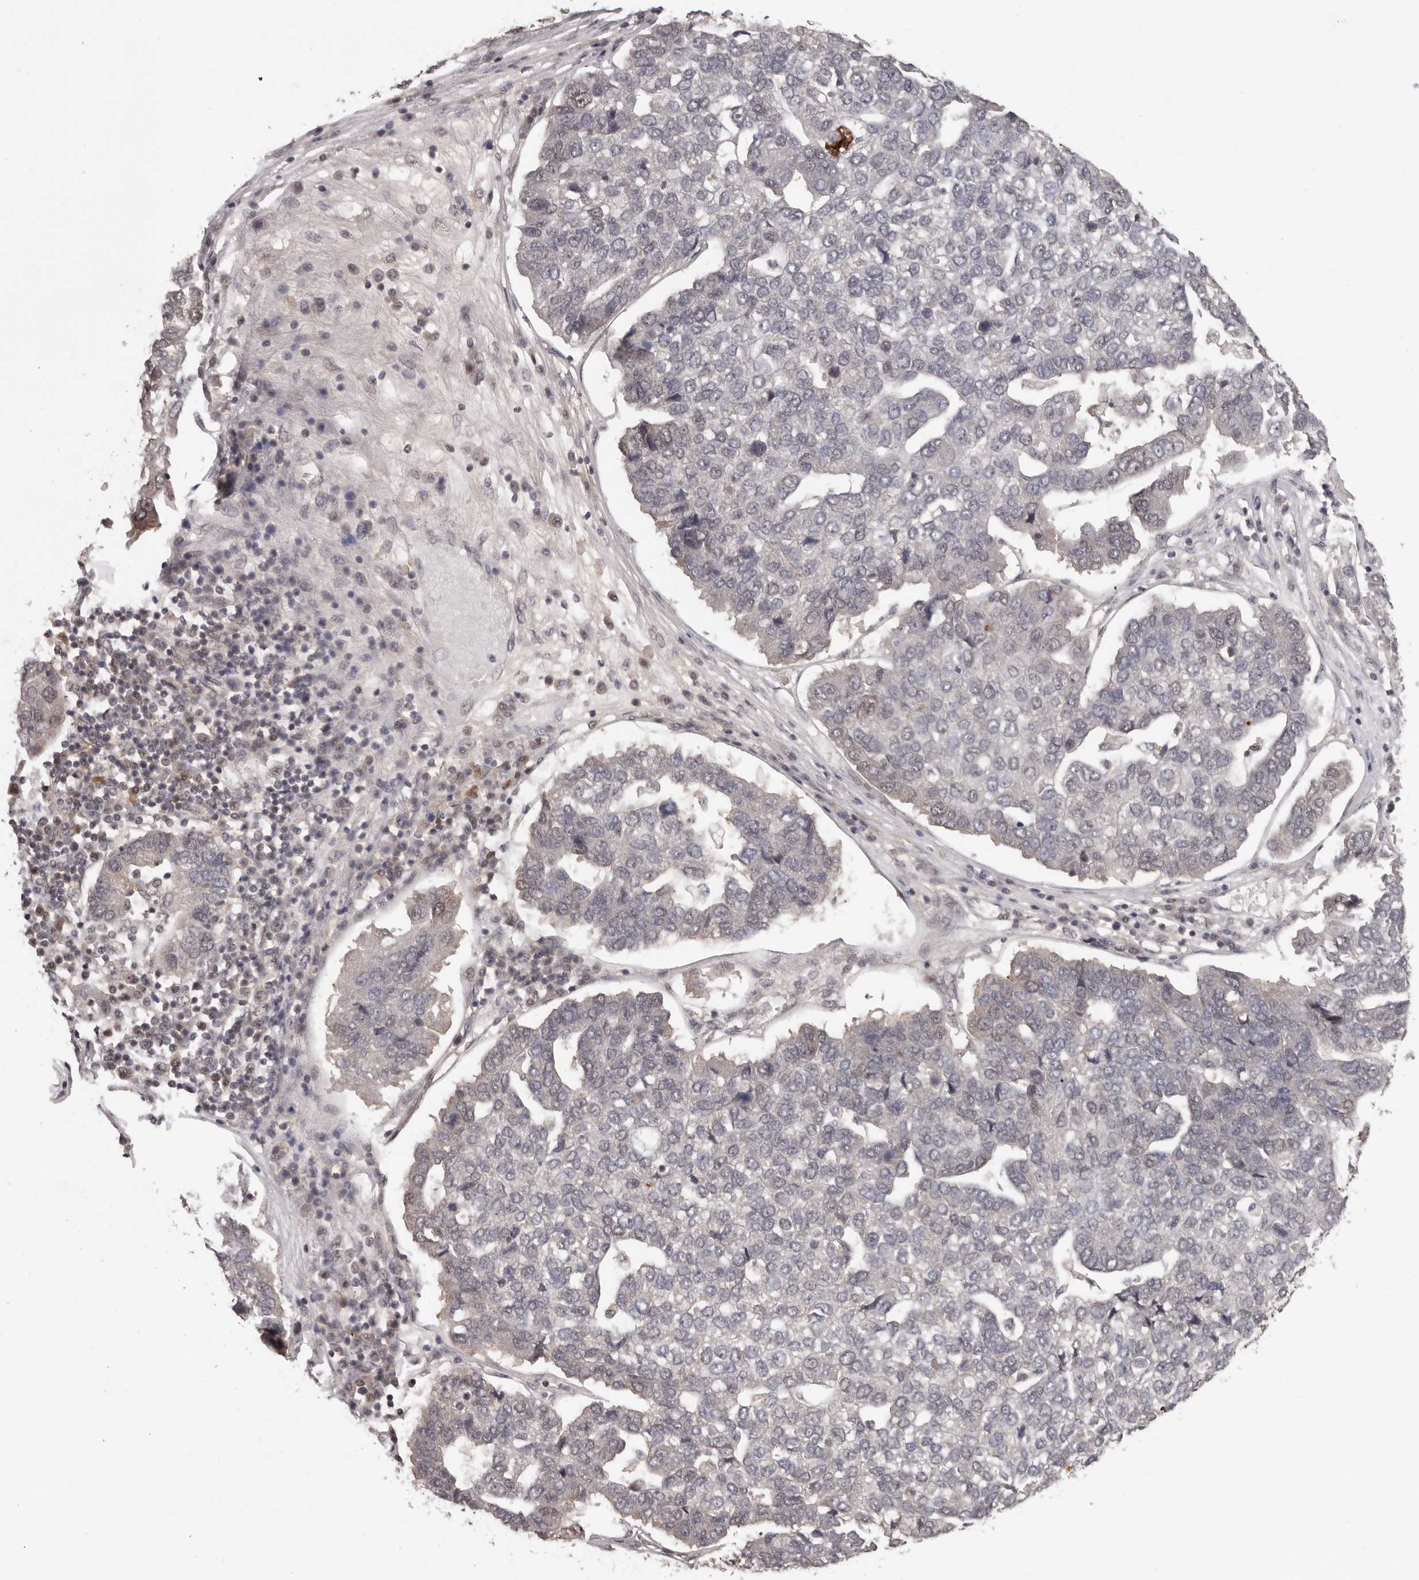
{"staining": {"intensity": "negative", "quantity": "none", "location": "none"}, "tissue": "pancreatic cancer", "cell_type": "Tumor cells", "image_type": "cancer", "snomed": [{"axis": "morphology", "description": "Adenocarcinoma, NOS"}, {"axis": "topography", "description": "Pancreas"}], "caption": "Immunohistochemical staining of adenocarcinoma (pancreatic) demonstrates no significant positivity in tumor cells.", "gene": "TBX5", "patient": {"sex": "female", "age": 61}}